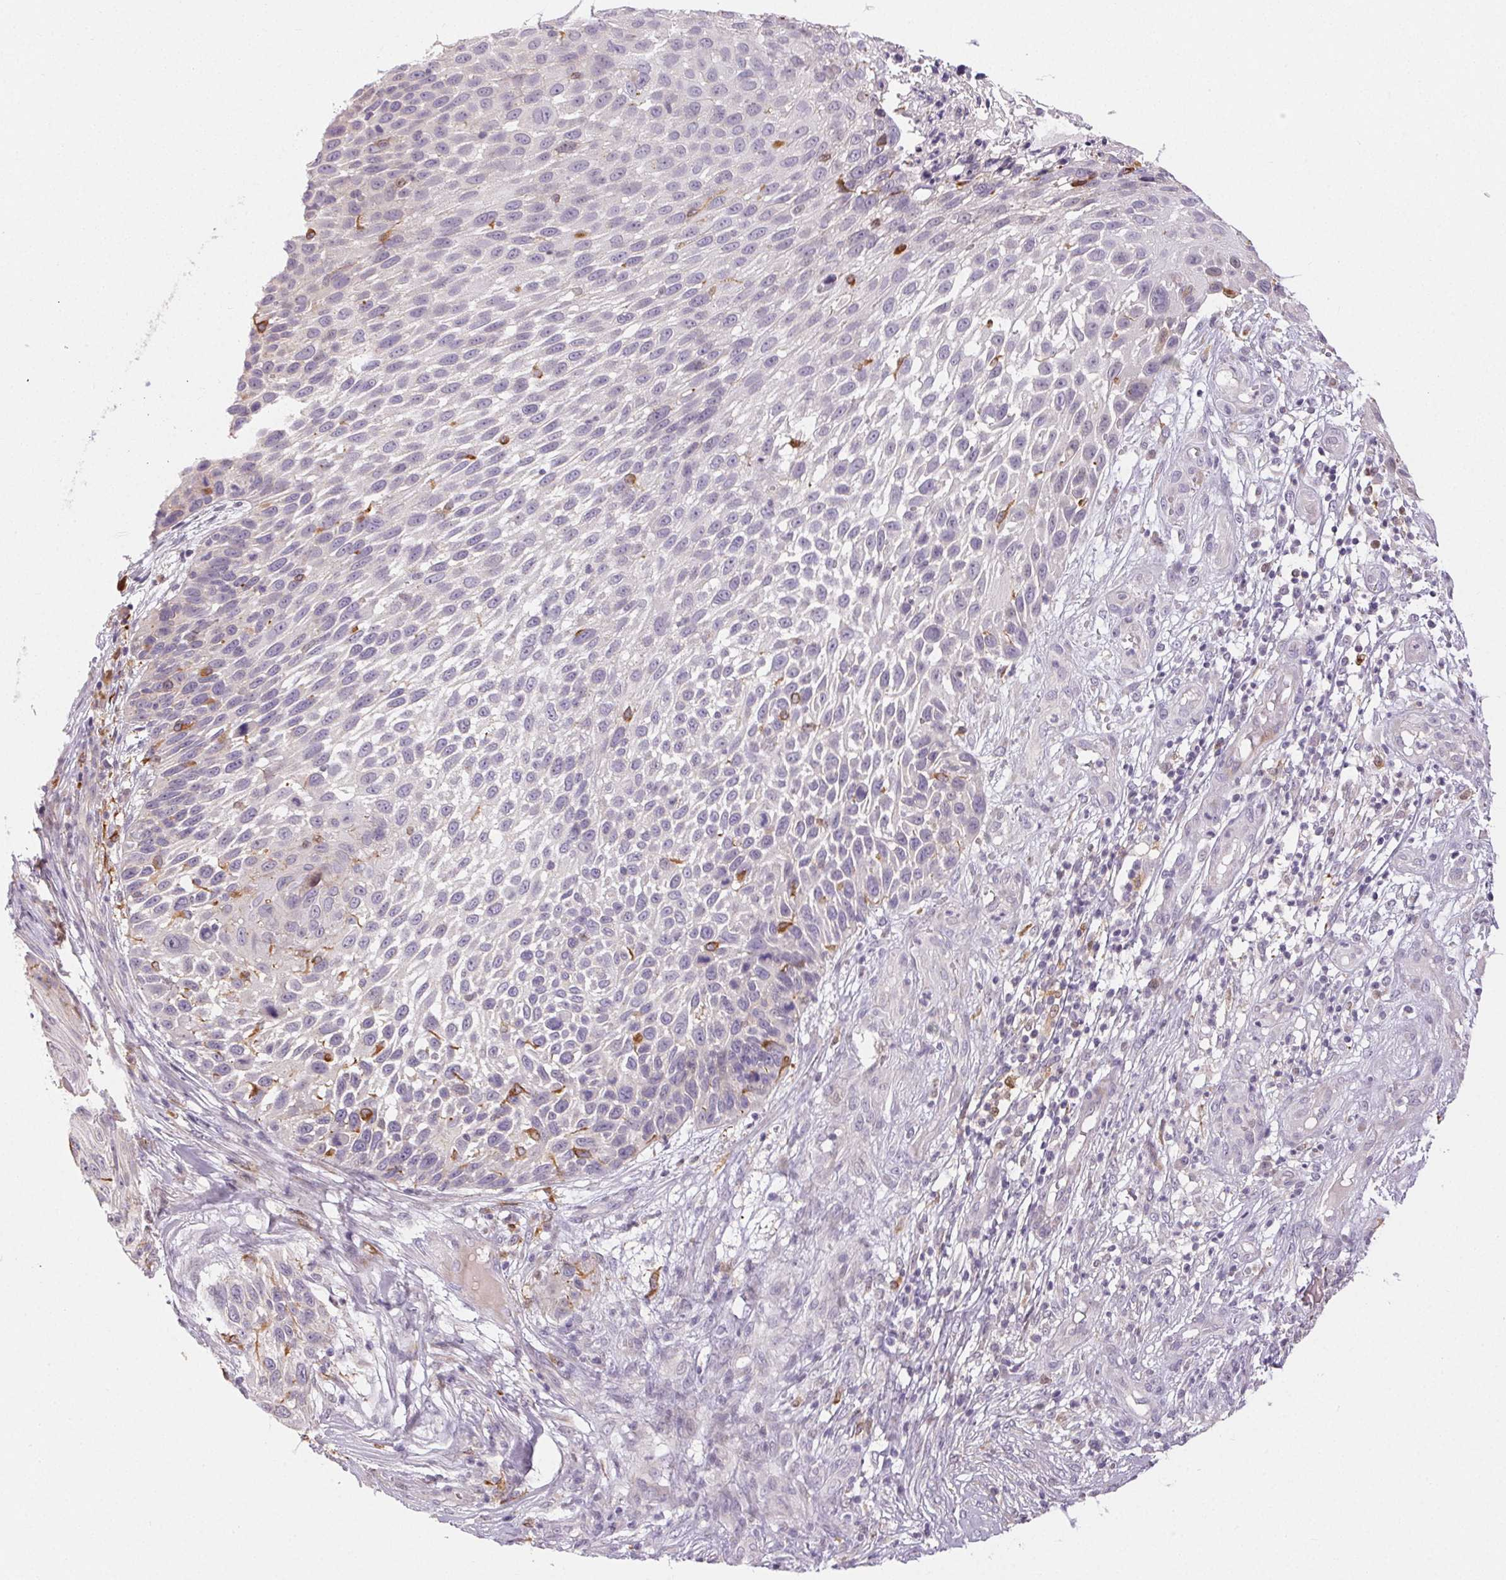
{"staining": {"intensity": "moderate", "quantity": "<25%", "location": "cytoplasmic/membranous"}, "tissue": "skin cancer", "cell_type": "Tumor cells", "image_type": "cancer", "snomed": [{"axis": "morphology", "description": "Squamous cell carcinoma, NOS"}, {"axis": "topography", "description": "Skin"}], "caption": "Moderate cytoplasmic/membranous positivity for a protein is seen in approximately <25% of tumor cells of skin squamous cell carcinoma using immunohistochemistry.", "gene": "RPGRIP1", "patient": {"sex": "male", "age": 92}}